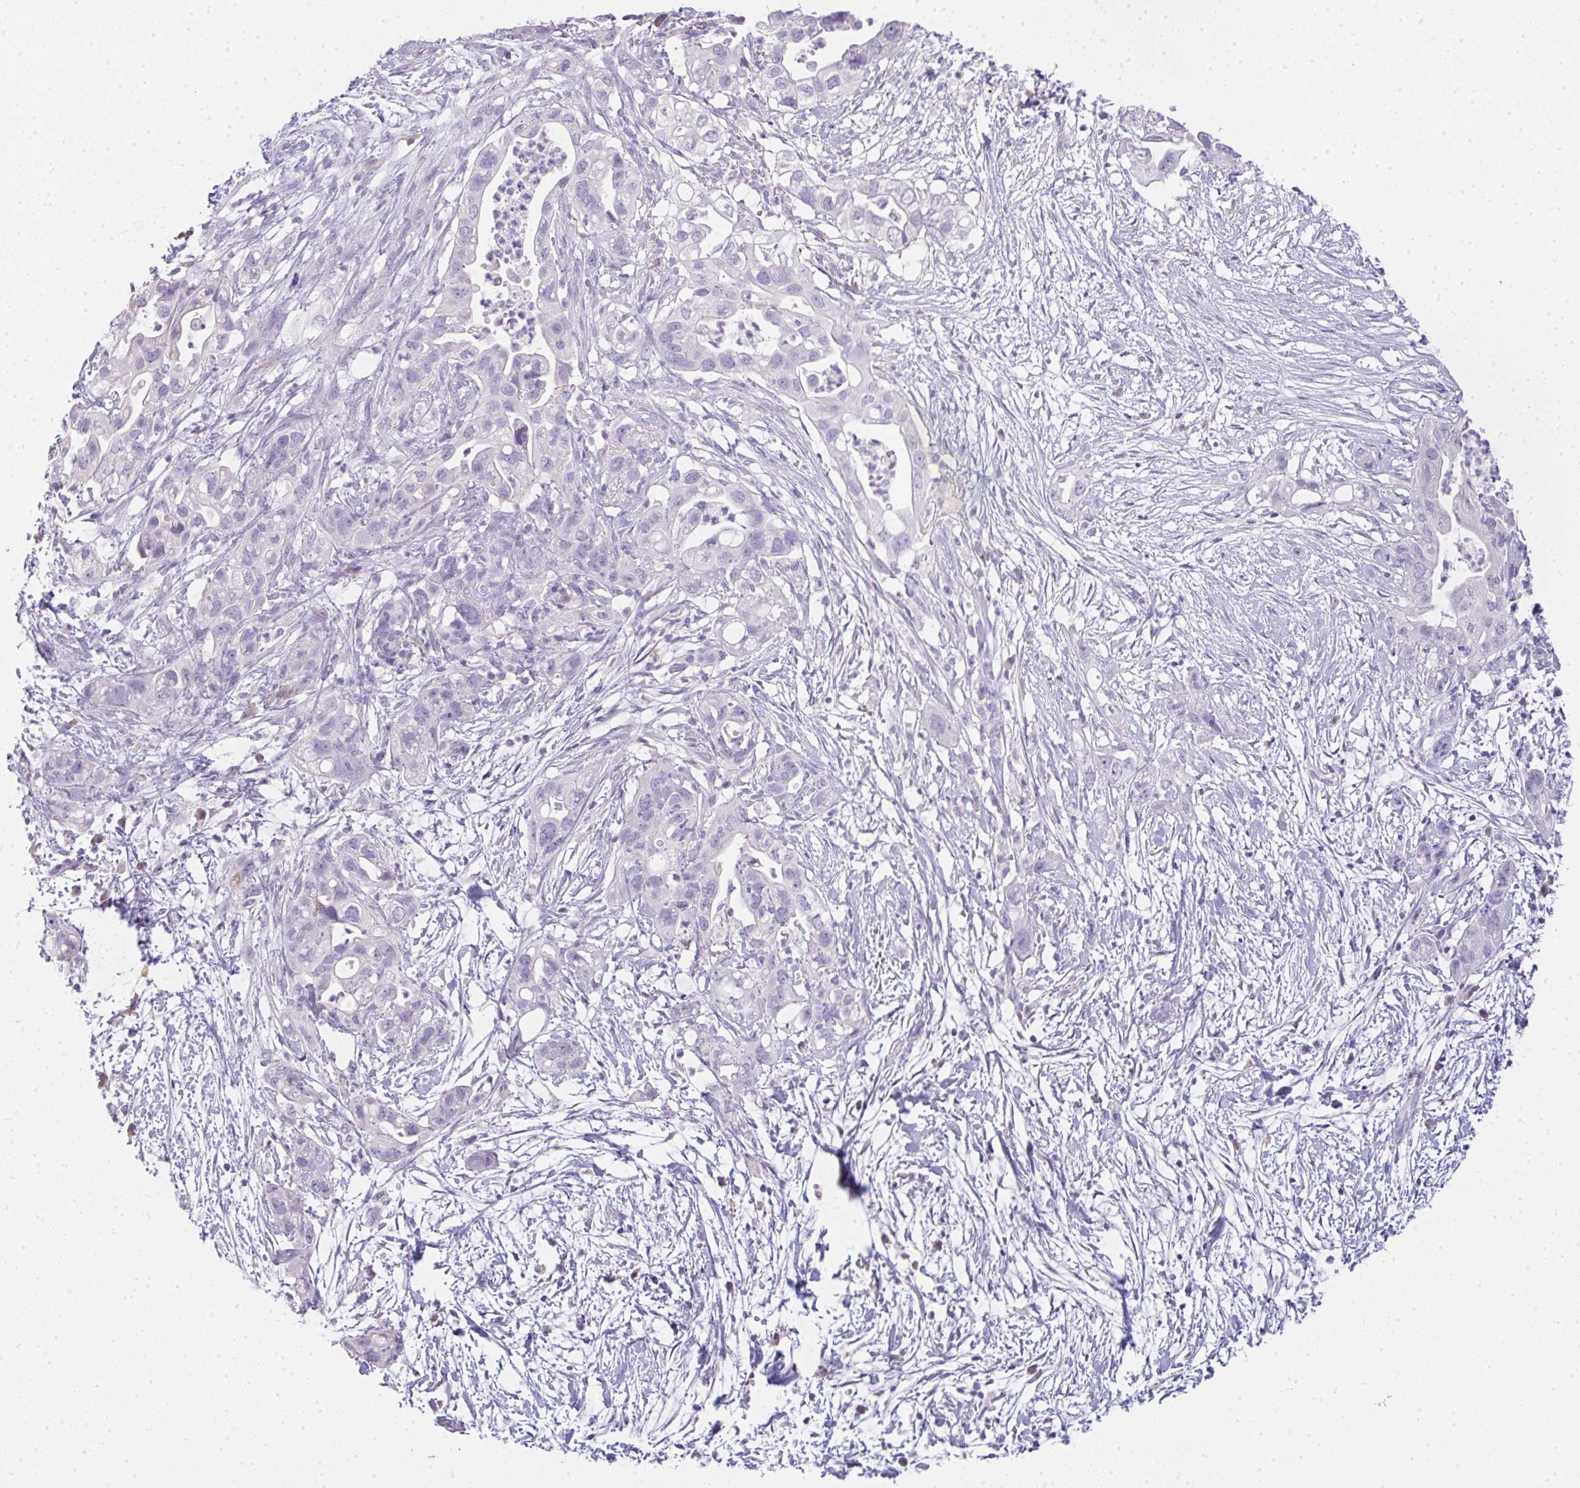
{"staining": {"intensity": "negative", "quantity": "none", "location": "none"}, "tissue": "pancreatic cancer", "cell_type": "Tumor cells", "image_type": "cancer", "snomed": [{"axis": "morphology", "description": "Adenocarcinoma, NOS"}, {"axis": "topography", "description": "Pancreas"}], "caption": "DAB immunohistochemical staining of human adenocarcinoma (pancreatic) displays no significant expression in tumor cells.", "gene": "LPAR4", "patient": {"sex": "female", "age": 72}}